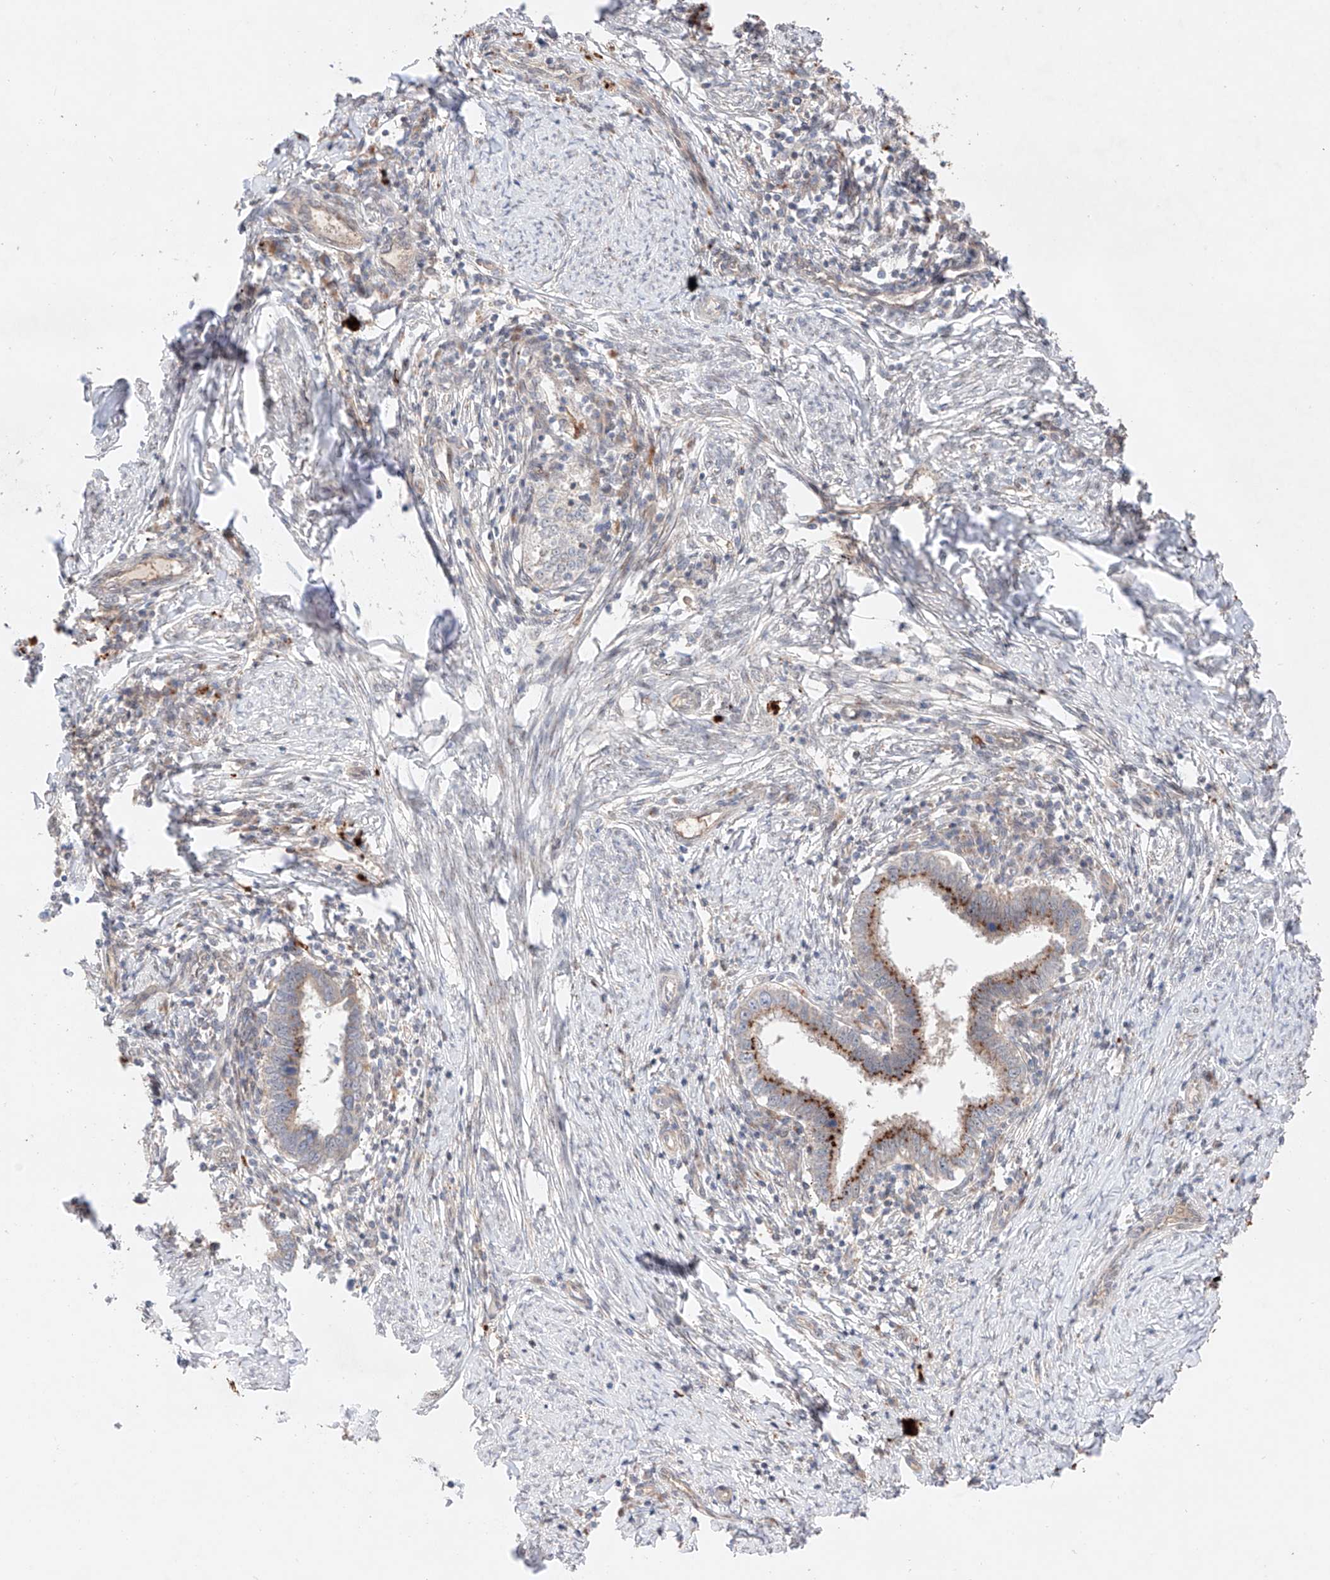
{"staining": {"intensity": "strong", "quantity": "25%-75%", "location": "cytoplasmic/membranous"}, "tissue": "cervical cancer", "cell_type": "Tumor cells", "image_type": "cancer", "snomed": [{"axis": "morphology", "description": "Adenocarcinoma, NOS"}, {"axis": "topography", "description": "Cervix"}], "caption": "Human cervical cancer (adenocarcinoma) stained with a protein marker demonstrates strong staining in tumor cells.", "gene": "GCNT1", "patient": {"sex": "female", "age": 36}}